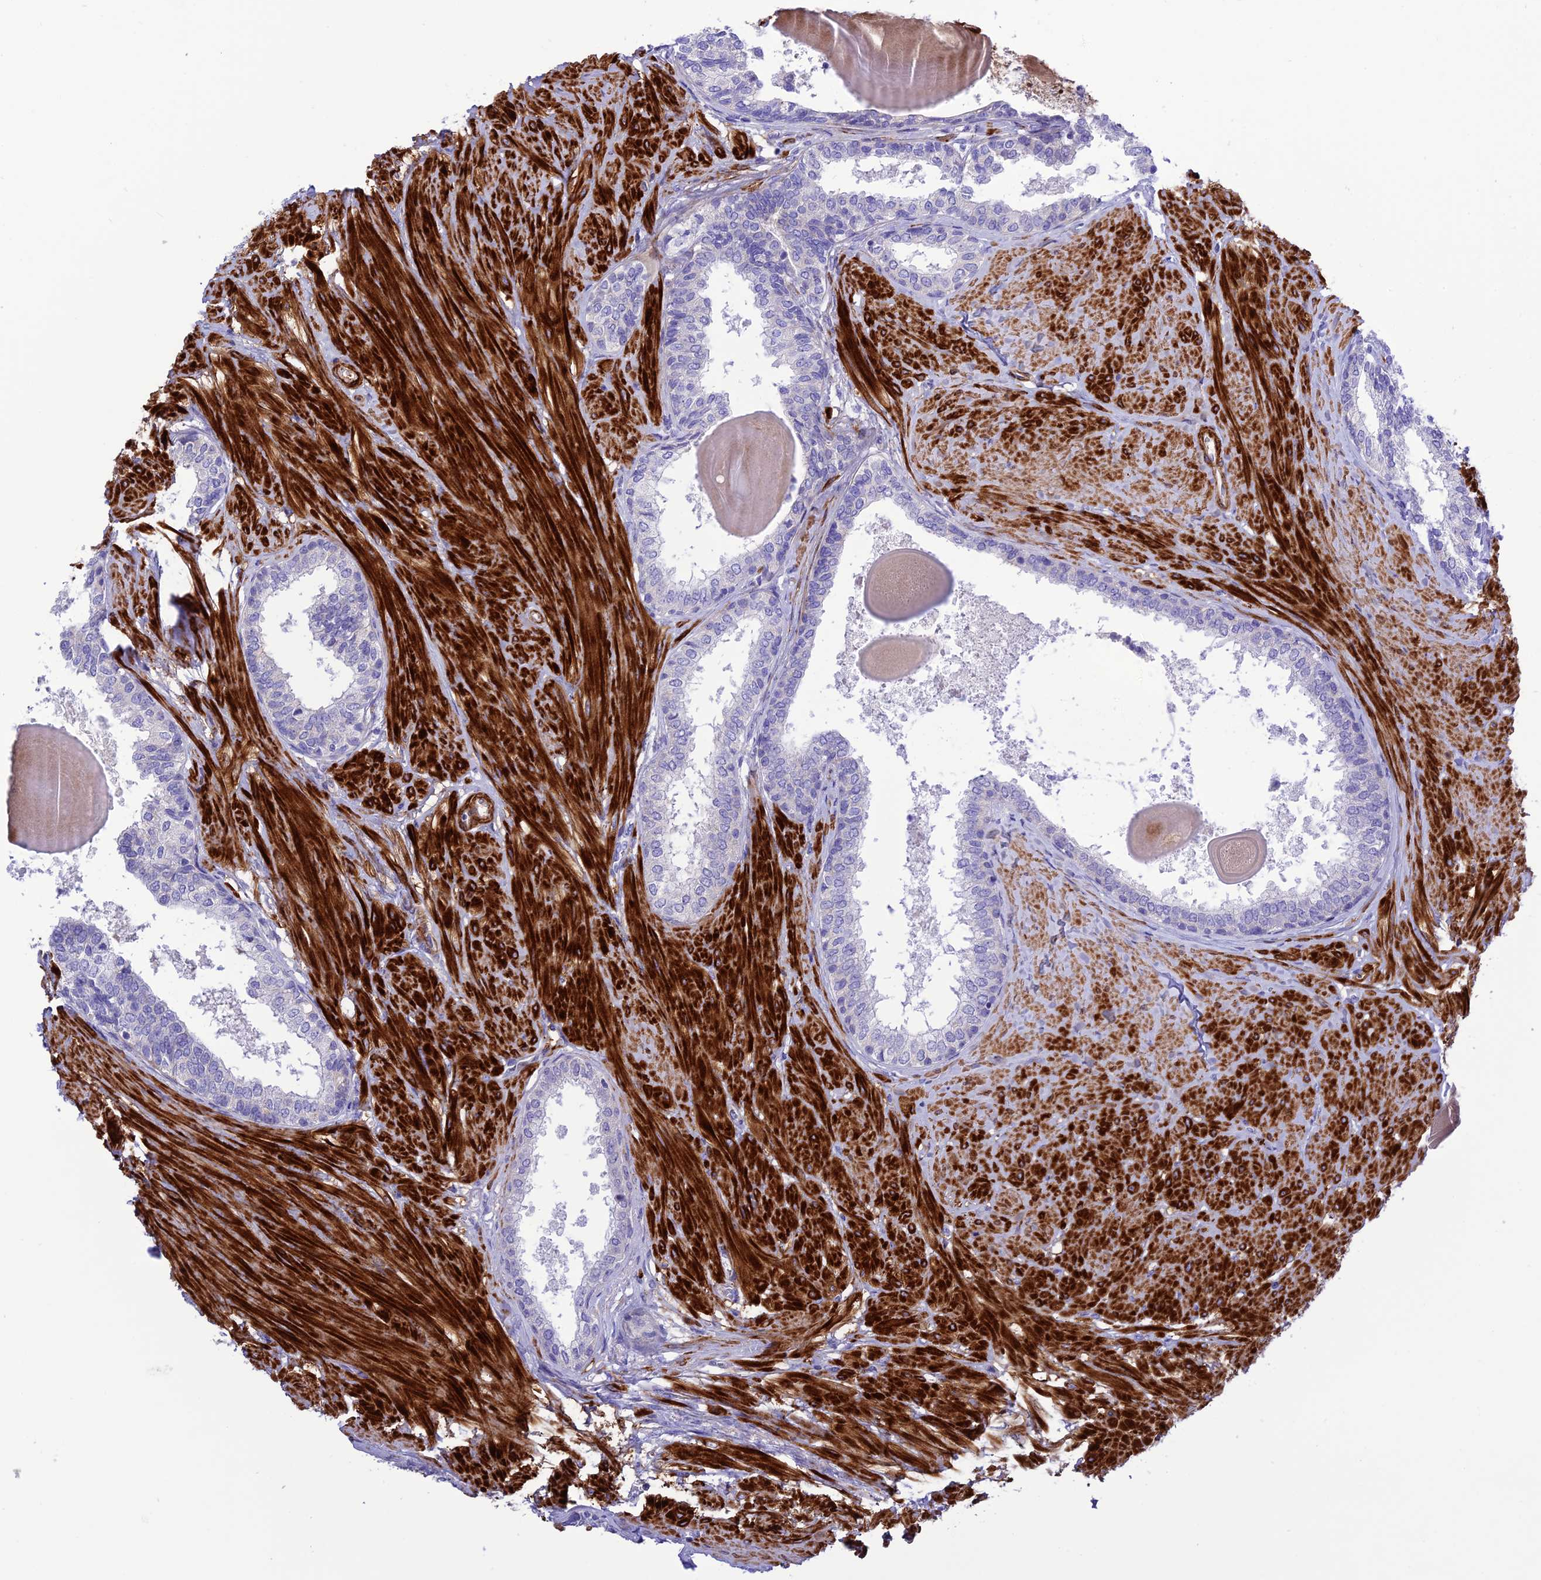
{"staining": {"intensity": "negative", "quantity": "none", "location": "none"}, "tissue": "prostate", "cell_type": "Glandular cells", "image_type": "normal", "snomed": [{"axis": "morphology", "description": "Normal tissue, NOS"}, {"axis": "topography", "description": "Prostate"}], "caption": "Glandular cells show no significant positivity in benign prostate. (Brightfield microscopy of DAB immunohistochemistry (IHC) at high magnification).", "gene": "FRA10AC1", "patient": {"sex": "male", "age": 48}}